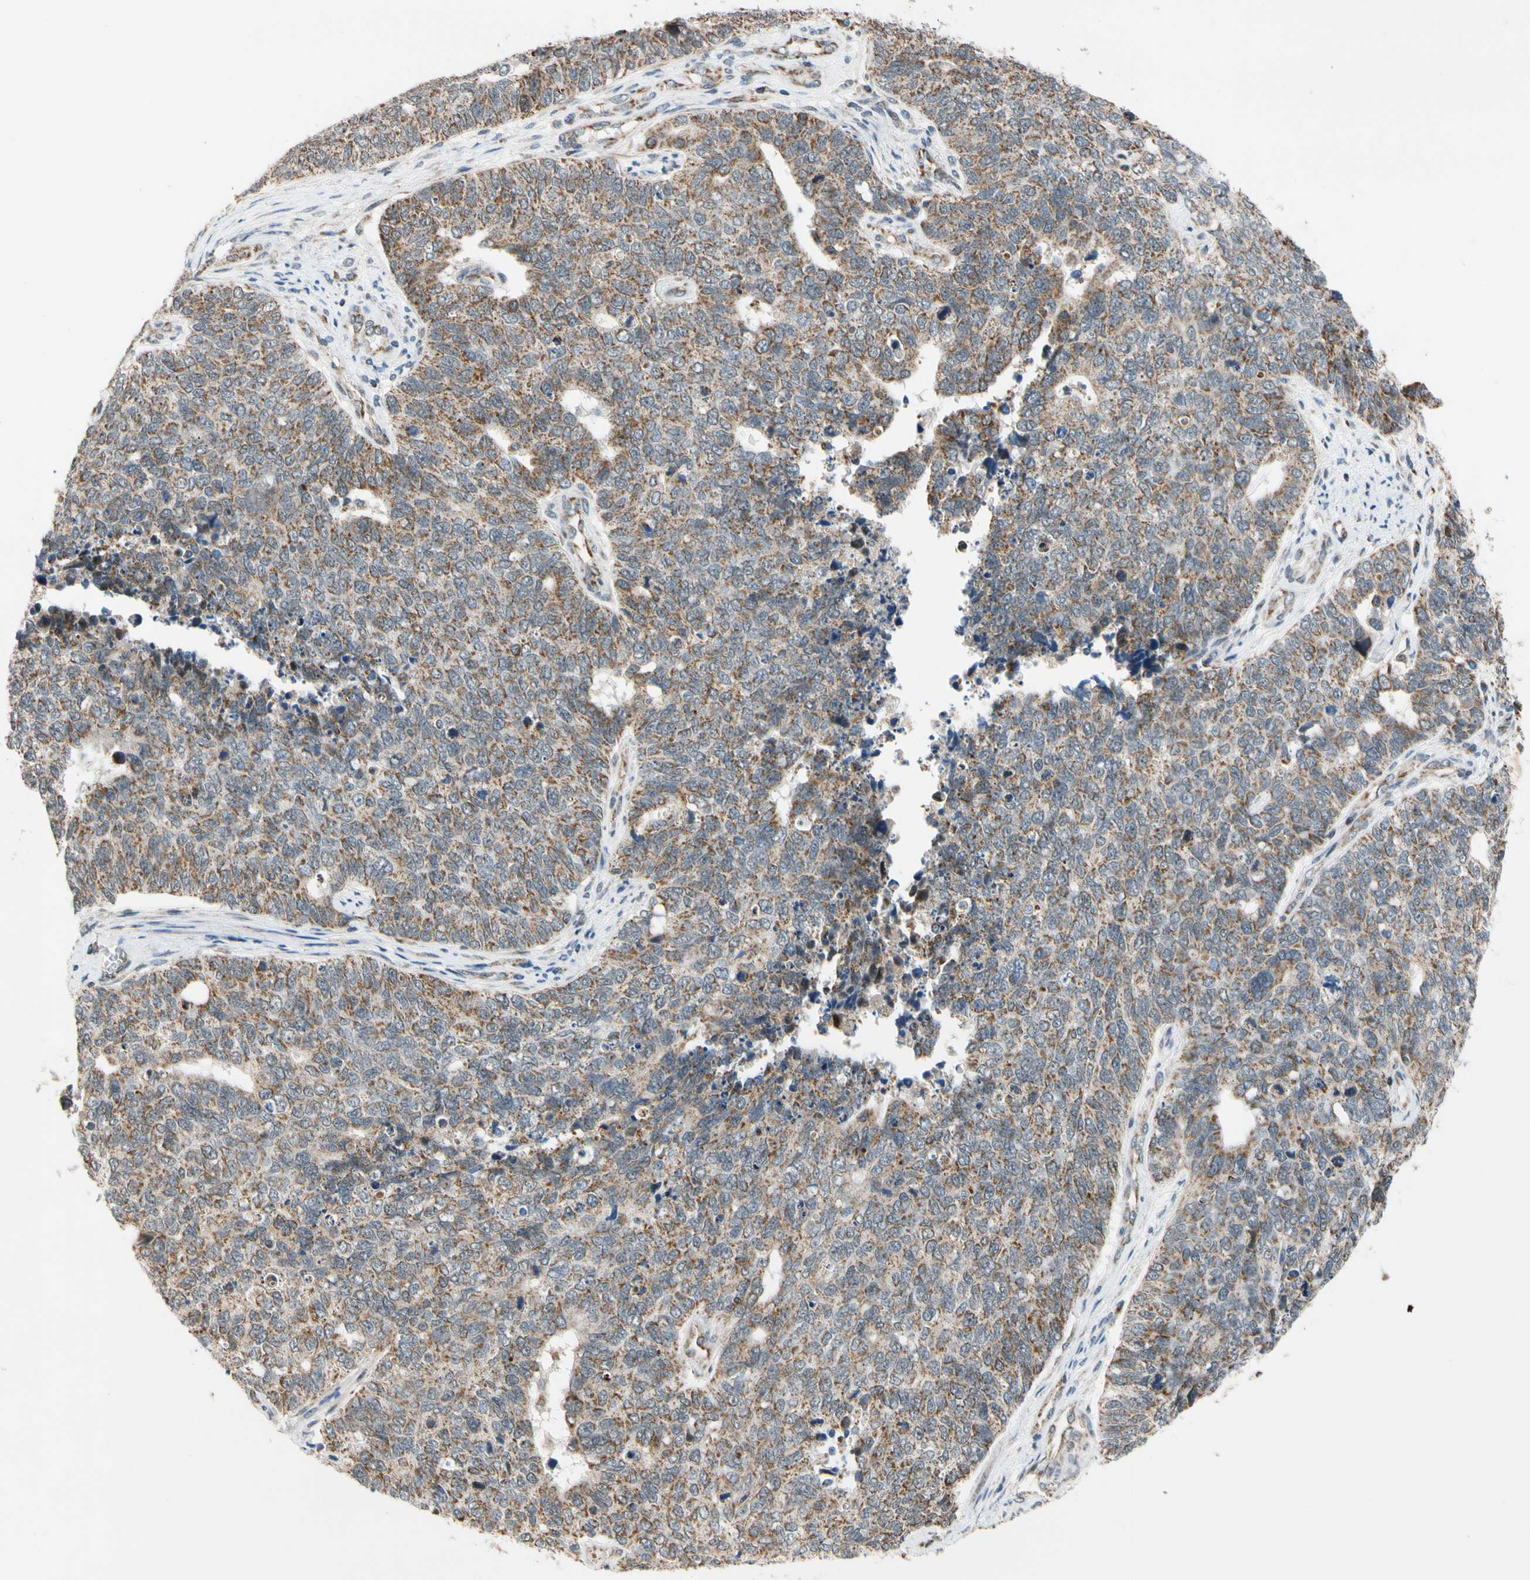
{"staining": {"intensity": "moderate", "quantity": "25%-75%", "location": "cytoplasmic/membranous"}, "tissue": "cervical cancer", "cell_type": "Tumor cells", "image_type": "cancer", "snomed": [{"axis": "morphology", "description": "Squamous cell carcinoma, NOS"}, {"axis": "topography", "description": "Cervix"}], "caption": "This is an image of immunohistochemistry staining of cervical cancer, which shows moderate positivity in the cytoplasmic/membranous of tumor cells.", "gene": "KHDC4", "patient": {"sex": "female", "age": 63}}